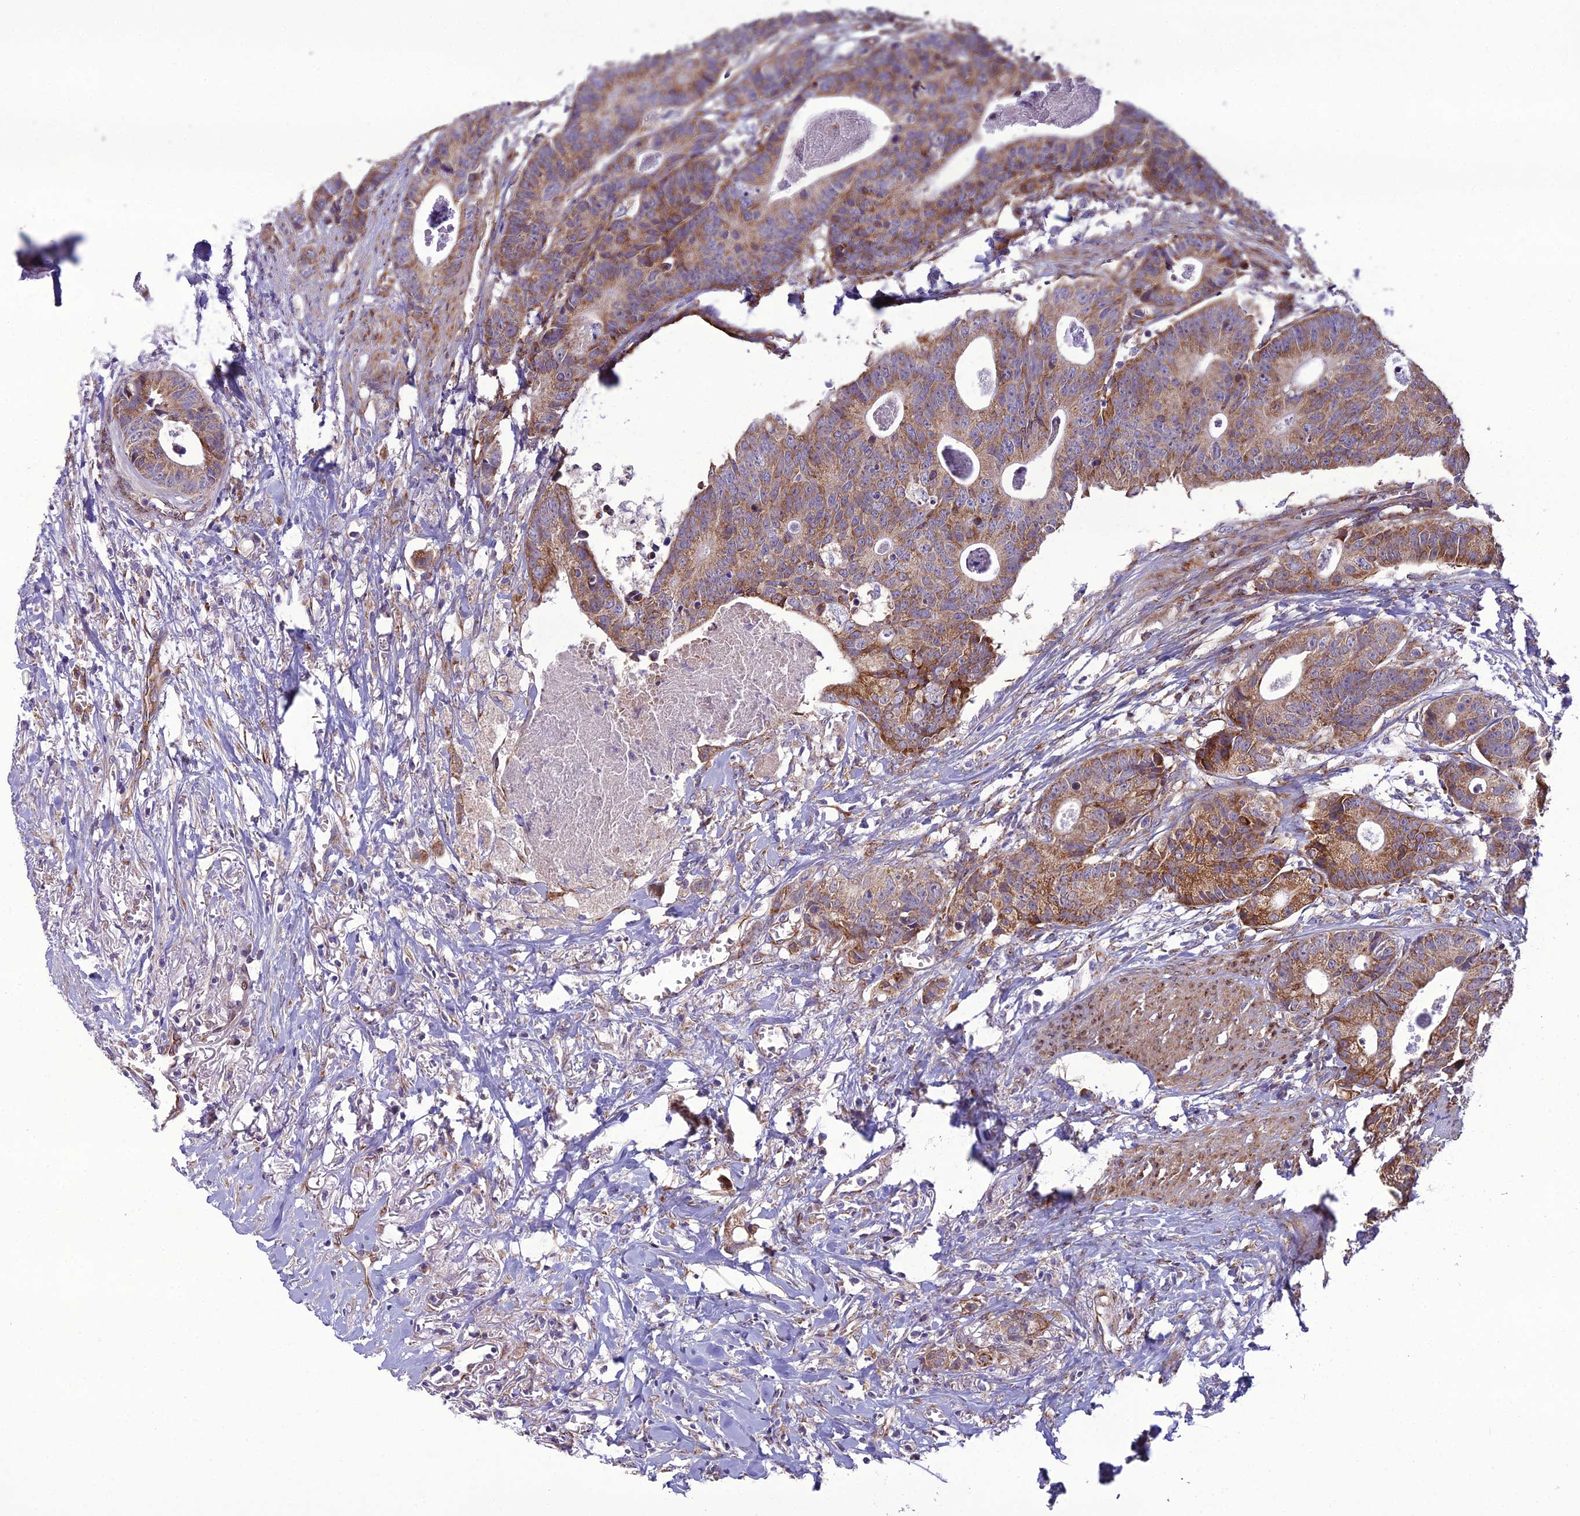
{"staining": {"intensity": "moderate", "quantity": ">75%", "location": "cytoplasmic/membranous"}, "tissue": "colorectal cancer", "cell_type": "Tumor cells", "image_type": "cancer", "snomed": [{"axis": "morphology", "description": "Adenocarcinoma, NOS"}, {"axis": "topography", "description": "Colon"}], "caption": "There is medium levels of moderate cytoplasmic/membranous staining in tumor cells of colorectal cancer (adenocarcinoma), as demonstrated by immunohistochemical staining (brown color).", "gene": "NODAL", "patient": {"sex": "female", "age": 57}}